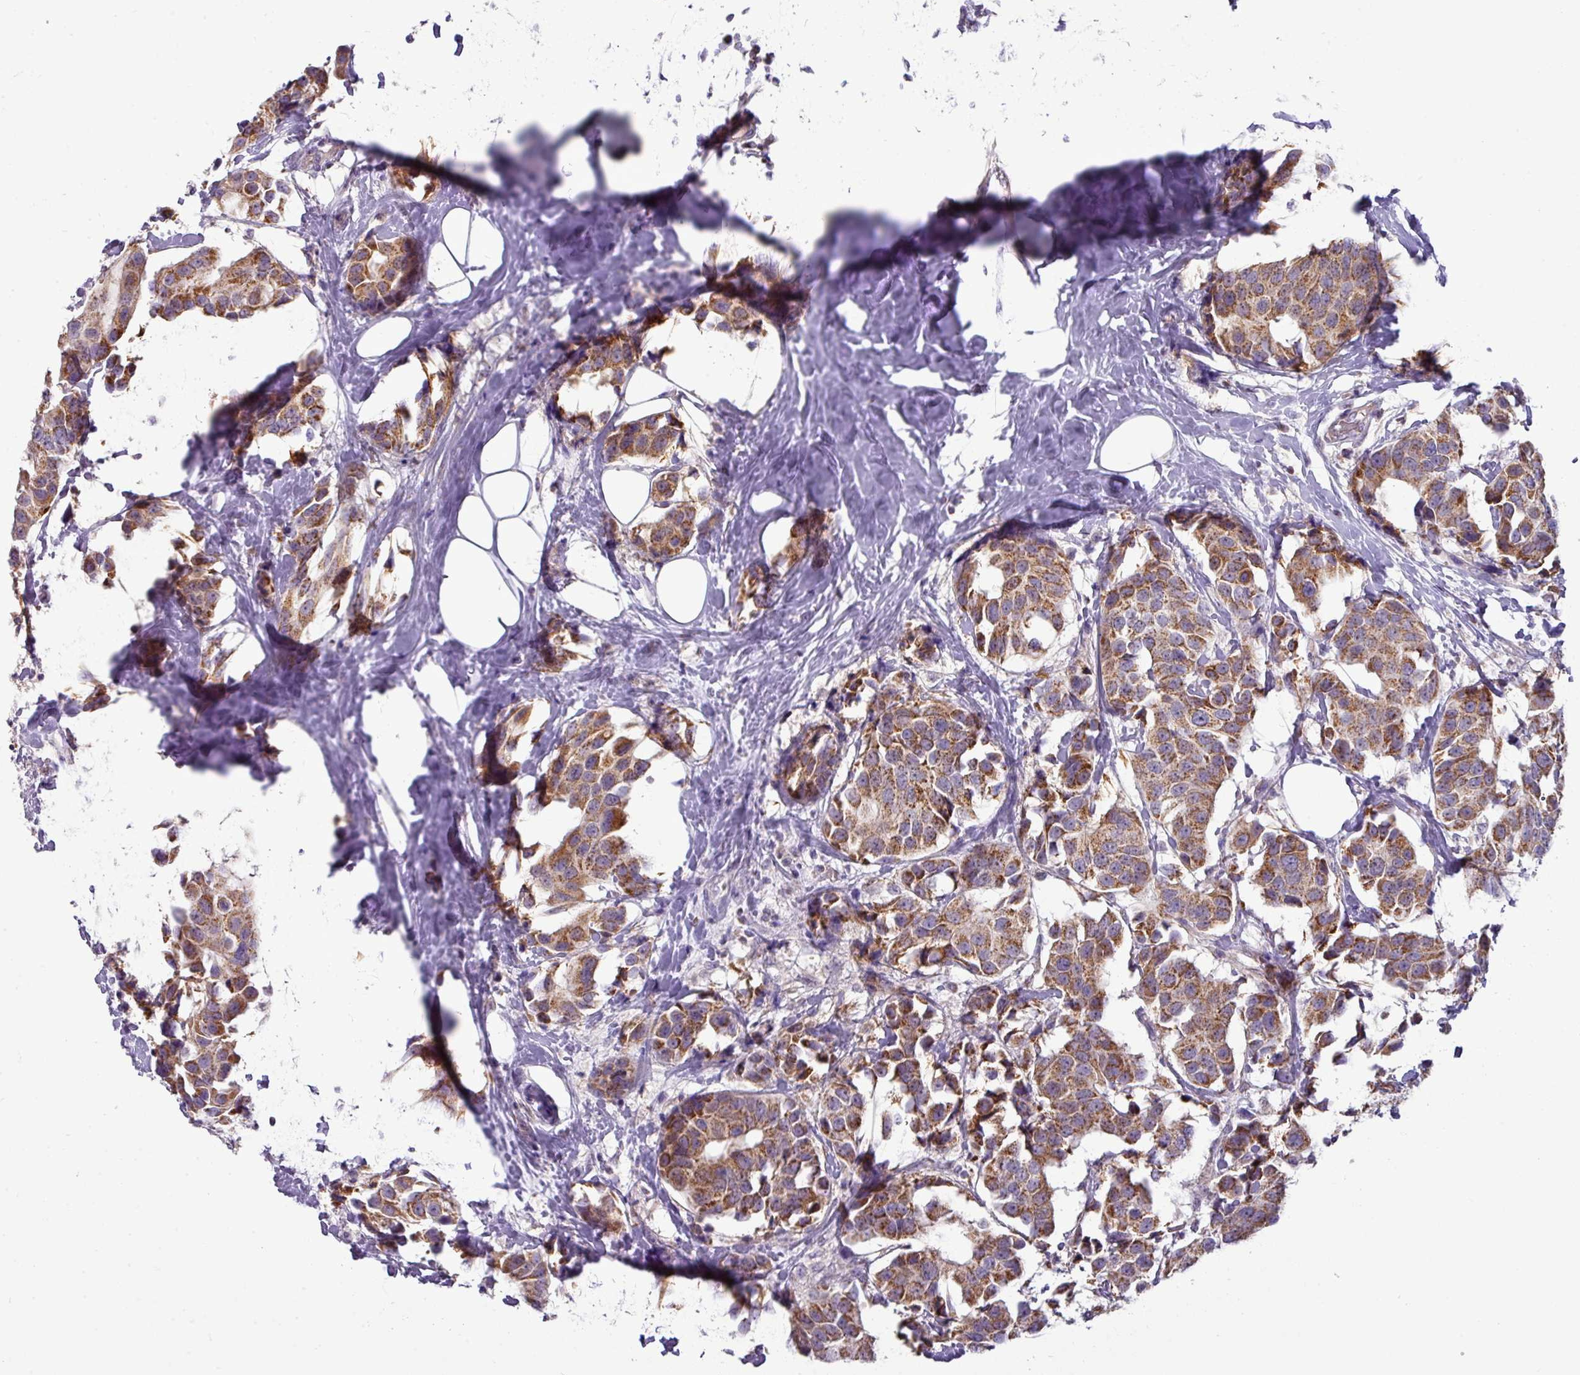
{"staining": {"intensity": "moderate", "quantity": ">75%", "location": "cytoplasmic/membranous"}, "tissue": "breast cancer", "cell_type": "Tumor cells", "image_type": "cancer", "snomed": [{"axis": "morphology", "description": "Normal tissue, NOS"}, {"axis": "morphology", "description": "Duct carcinoma"}, {"axis": "topography", "description": "Breast"}], "caption": "Moderate cytoplasmic/membranous protein expression is appreciated in about >75% of tumor cells in breast infiltrating ductal carcinoma.", "gene": "TRAPPC1", "patient": {"sex": "female", "age": 39}}